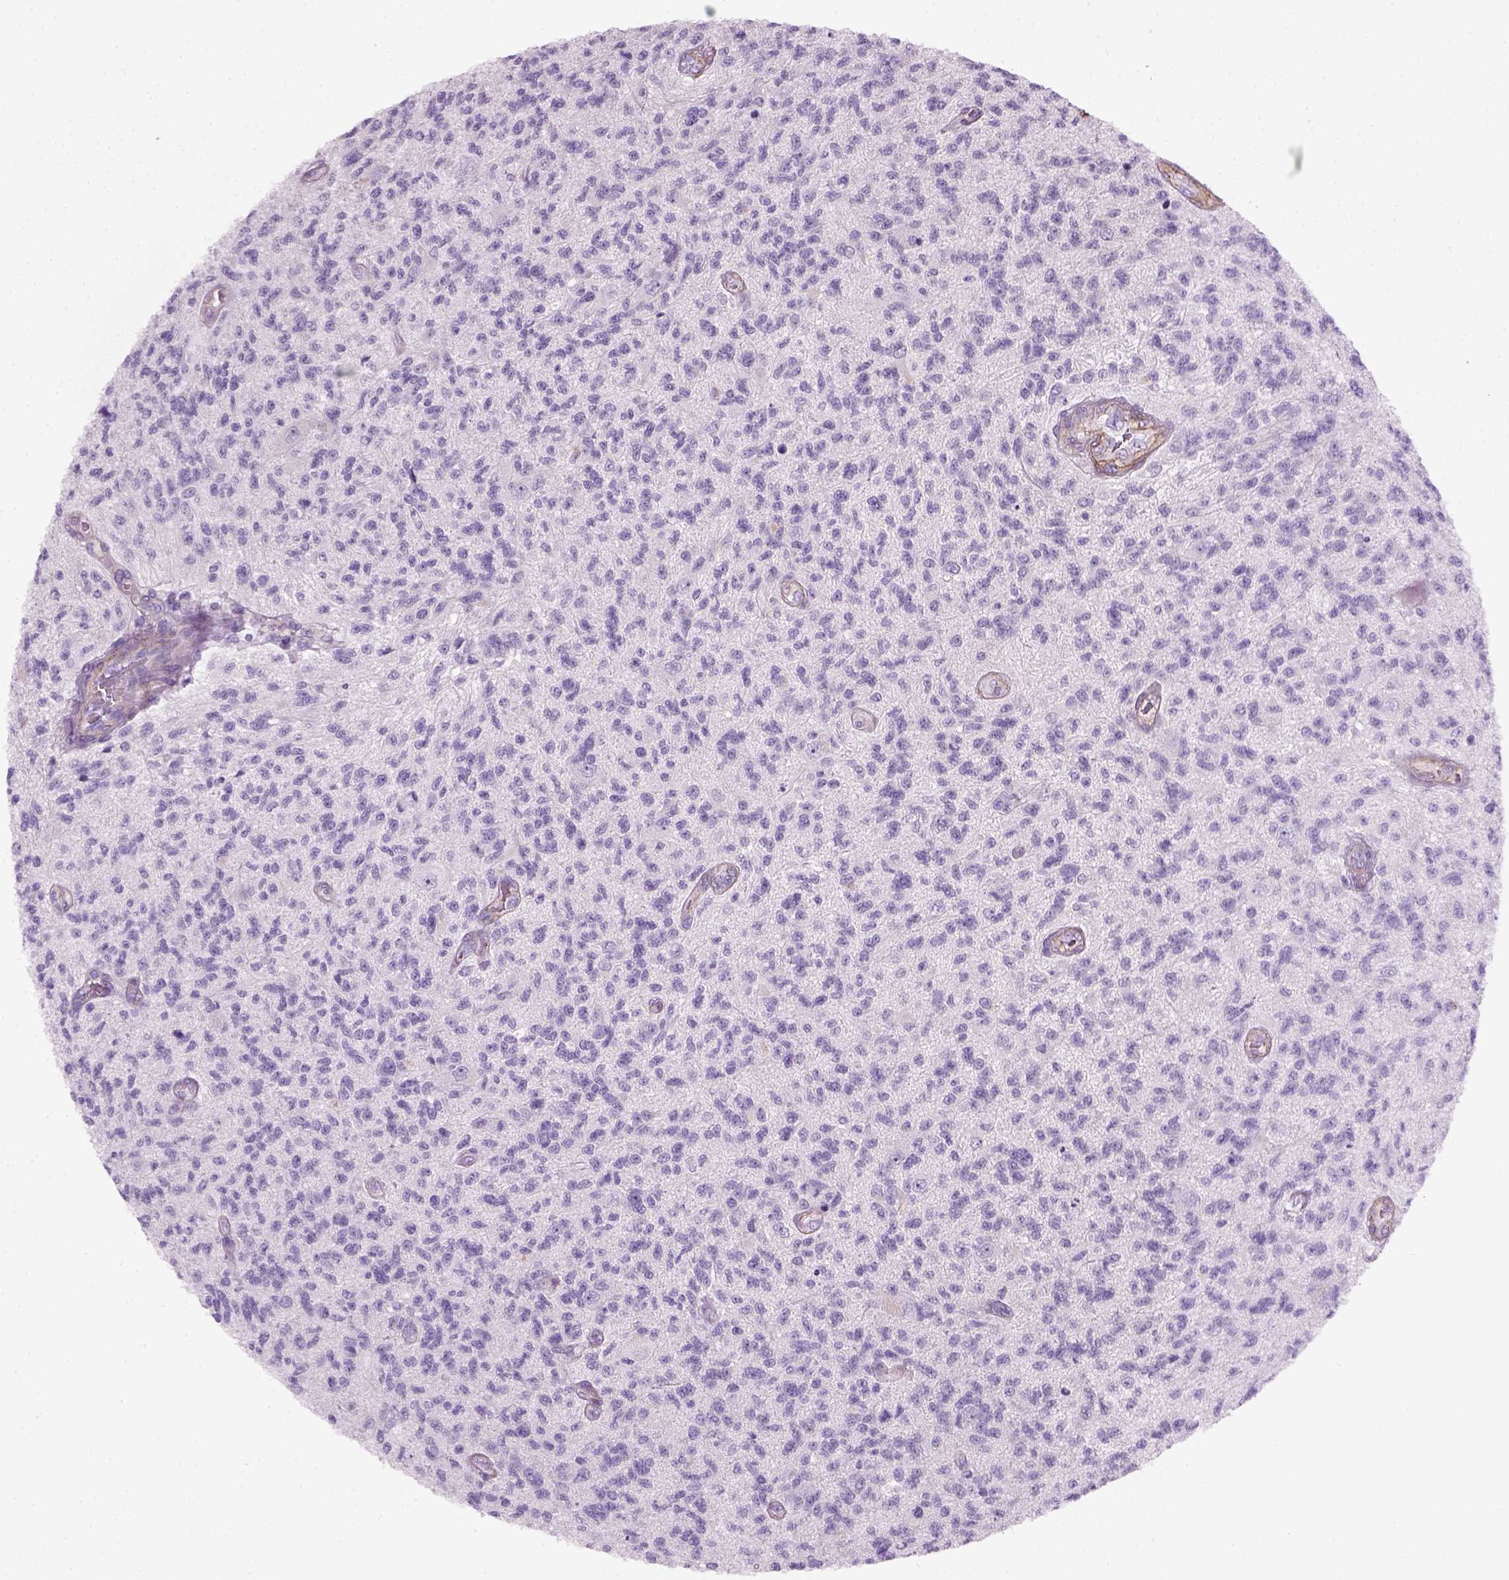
{"staining": {"intensity": "negative", "quantity": "none", "location": "none"}, "tissue": "glioma", "cell_type": "Tumor cells", "image_type": "cancer", "snomed": [{"axis": "morphology", "description": "Glioma, malignant, High grade"}, {"axis": "topography", "description": "Brain"}], "caption": "Immunohistochemistry image of glioma stained for a protein (brown), which demonstrates no staining in tumor cells. The staining is performed using DAB (3,3'-diaminobenzidine) brown chromogen with nuclei counter-stained in using hematoxylin.", "gene": "FAM161A", "patient": {"sex": "male", "age": 56}}